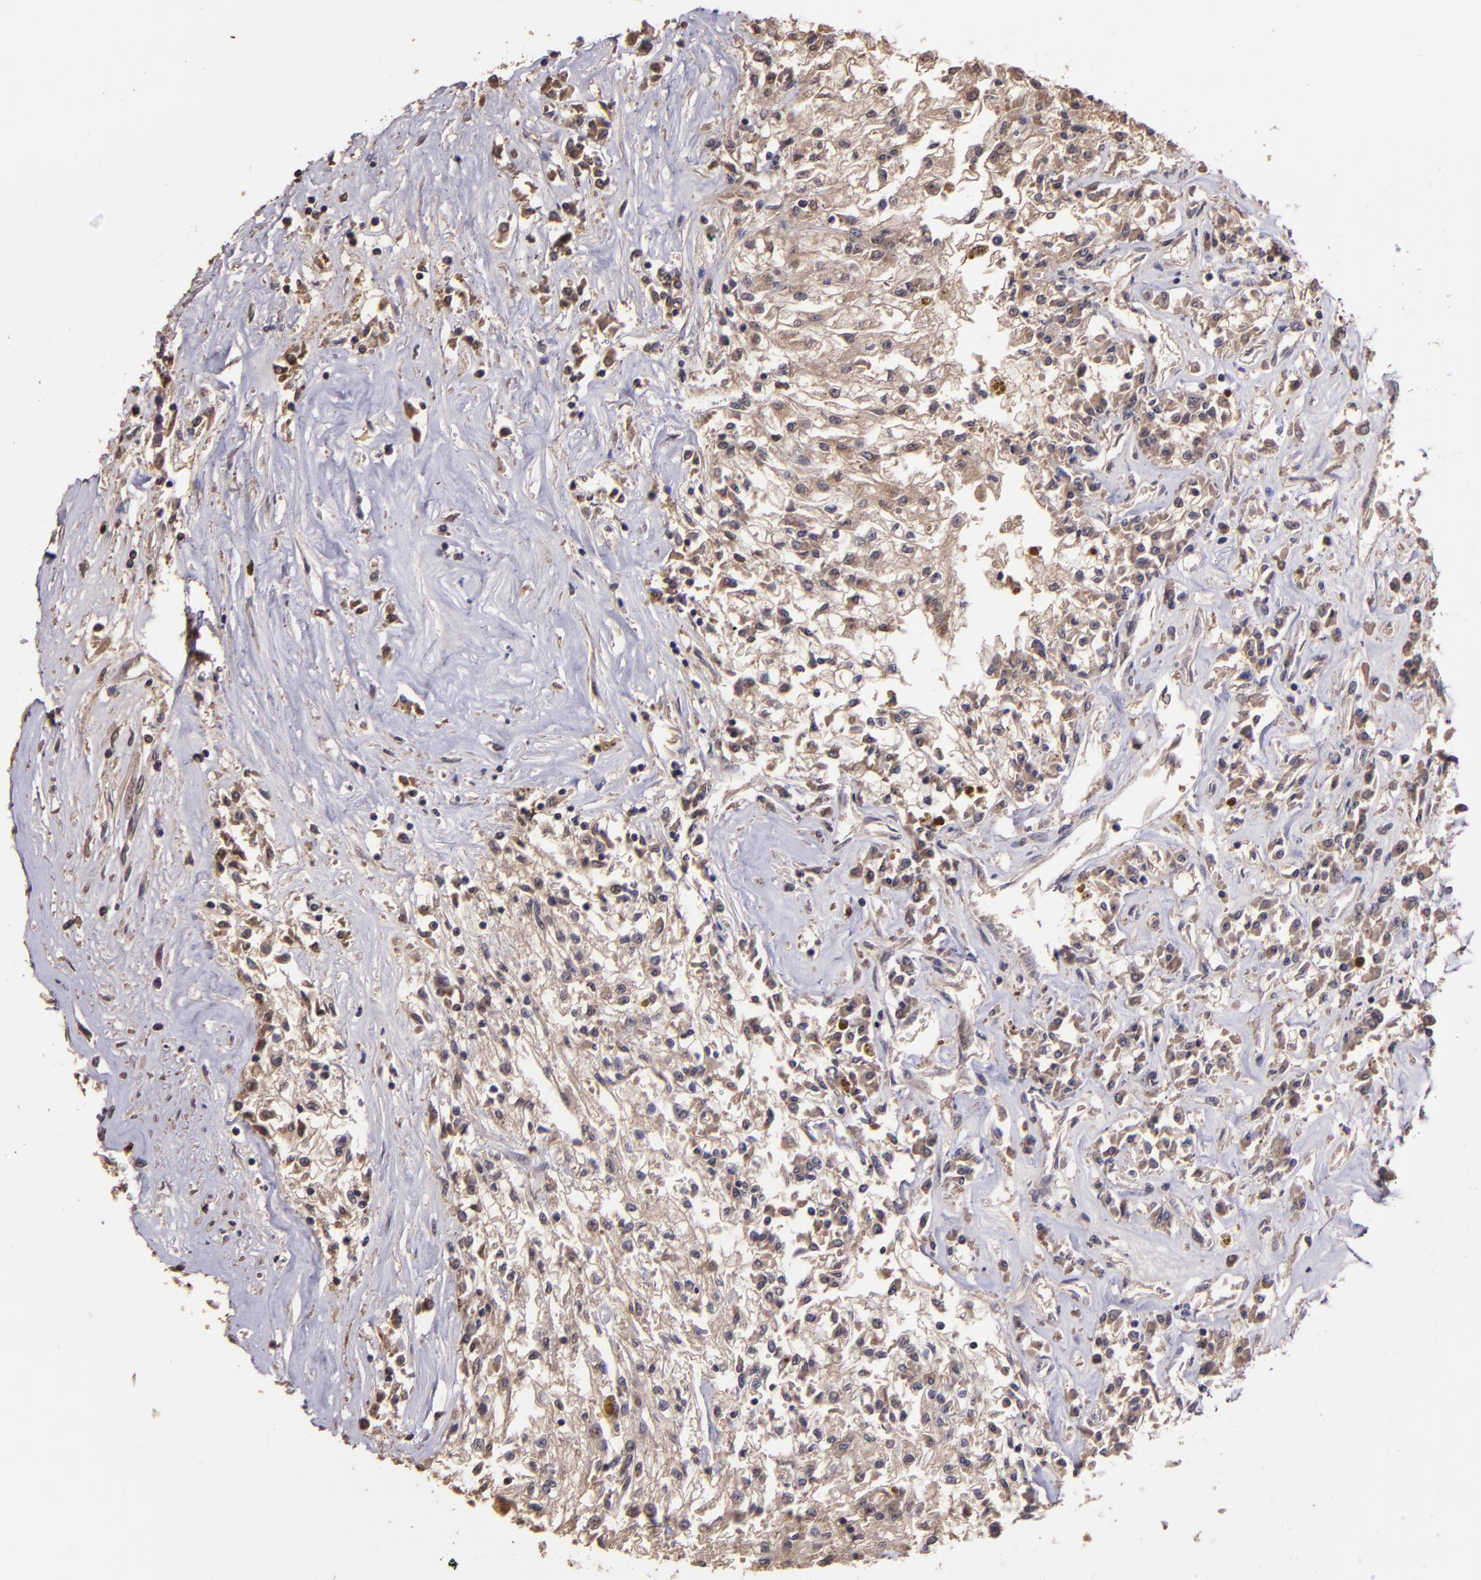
{"staining": {"intensity": "weak", "quantity": "25%-75%", "location": "cytoplasmic/membranous"}, "tissue": "renal cancer", "cell_type": "Tumor cells", "image_type": "cancer", "snomed": [{"axis": "morphology", "description": "Adenocarcinoma, NOS"}, {"axis": "topography", "description": "Kidney"}], "caption": "Tumor cells reveal low levels of weak cytoplasmic/membranous positivity in approximately 25%-75% of cells in renal cancer (adenocarcinoma).", "gene": "SERPINF2", "patient": {"sex": "male", "age": 78}}